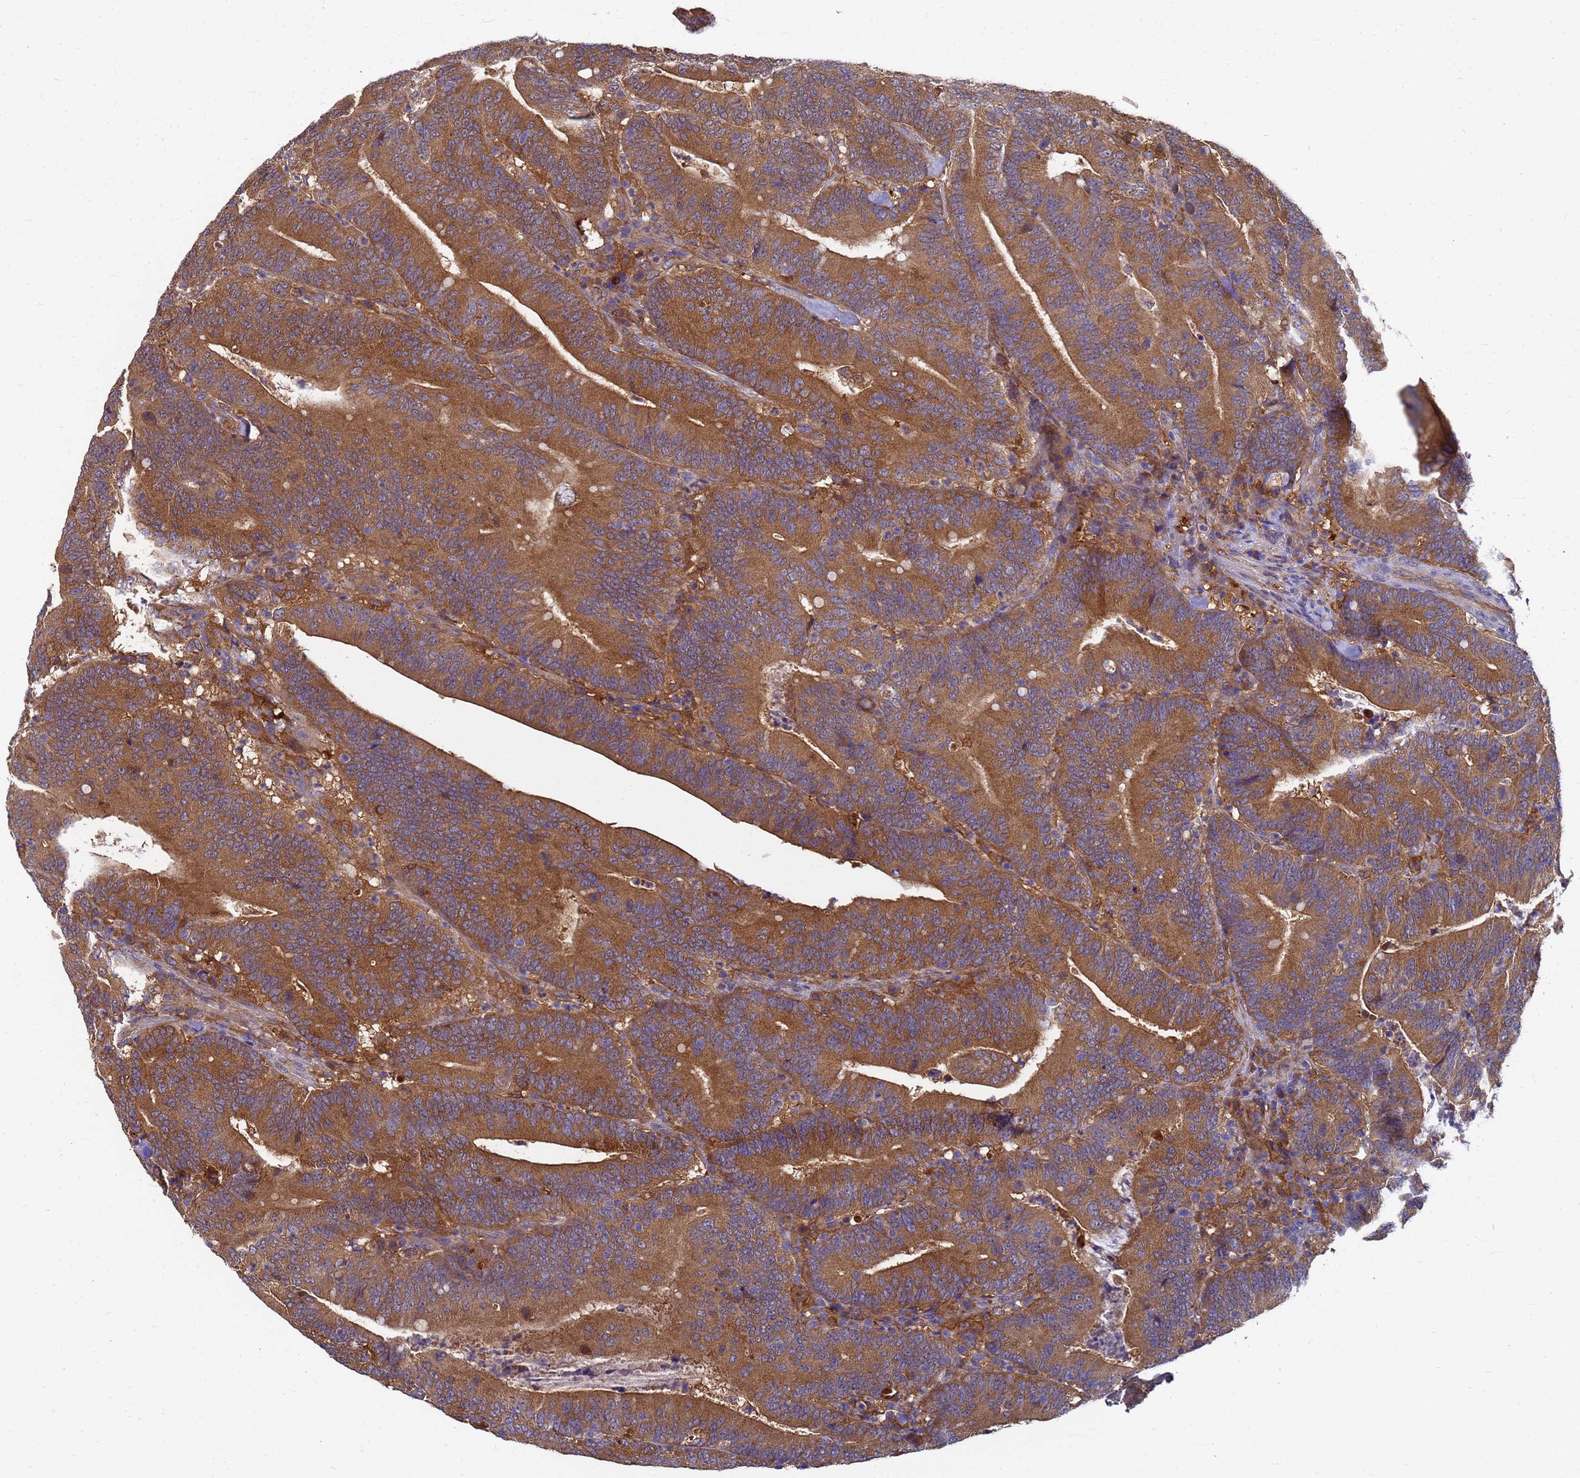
{"staining": {"intensity": "strong", "quantity": ">75%", "location": "cytoplasmic/membranous"}, "tissue": "colorectal cancer", "cell_type": "Tumor cells", "image_type": "cancer", "snomed": [{"axis": "morphology", "description": "Adenocarcinoma, NOS"}, {"axis": "topography", "description": "Colon"}], "caption": "Brown immunohistochemical staining in human adenocarcinoma (colorectal) exhibits strong cytoplasmic/membranous staining in approximately >75% of tumor cells.", "gene": "SLC35E2B", "patient": {"sex": "female", "age": 66}}